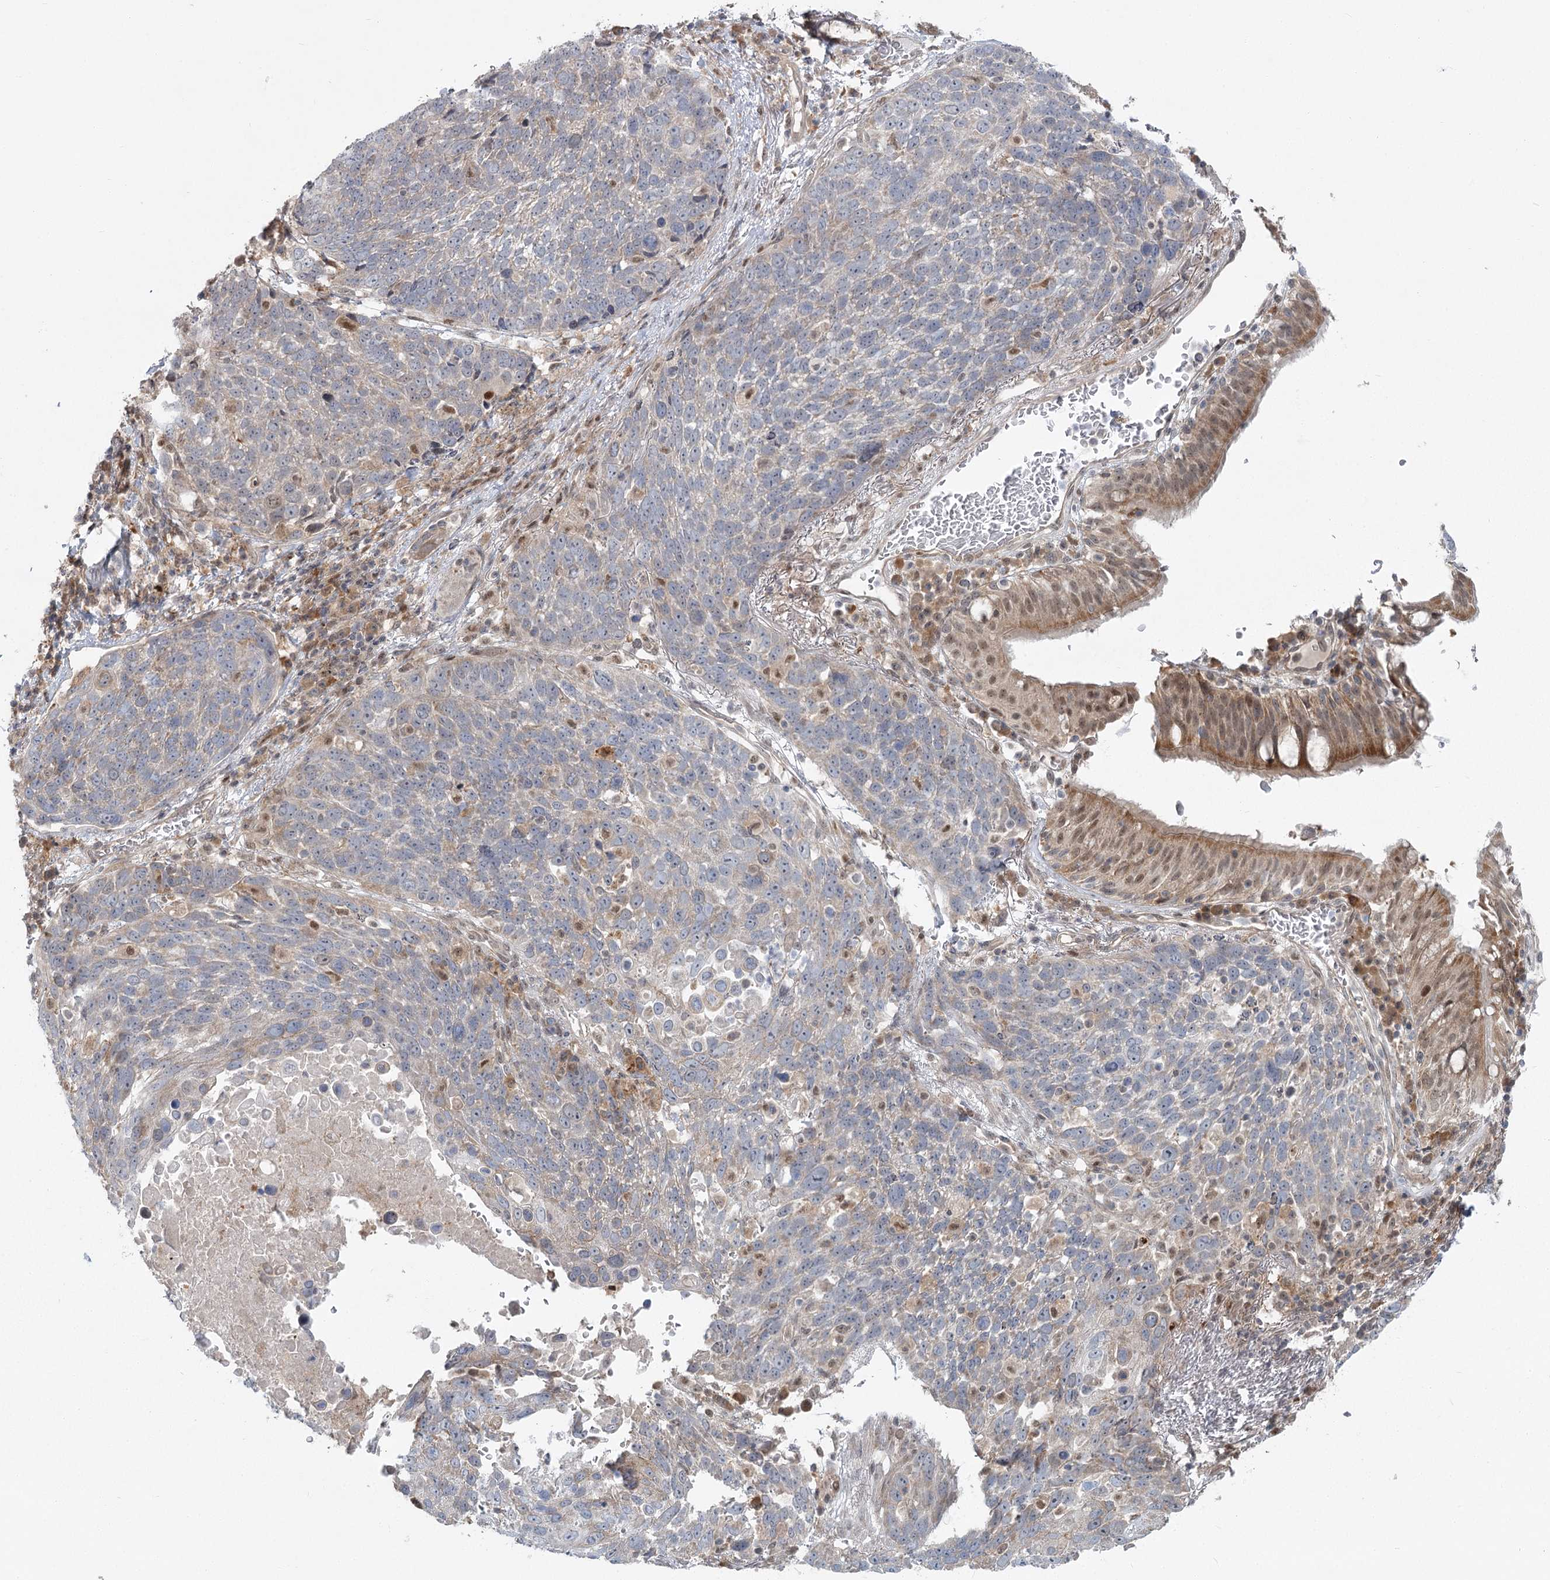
{"staining": {"intensity": "weak", "quantity": "<25%", "location": "cytoplasmic/membranous"}, "tissue": "lung cancer", "cell_type": "Tumor cells", "image_type": "cancer", "snomed": [{"axis": "morphology", "description": "Squamous cell carcinoma, NOS"}, {"axis": "topography", "description": "Lung"}], "caption": "Immunohistochemical staining of human squamous cell carcinoma (lung) reveals no significant positivity in tumor cells.", "gene": "THNSL1", "patient": {"sex": "male", "age": 66}}